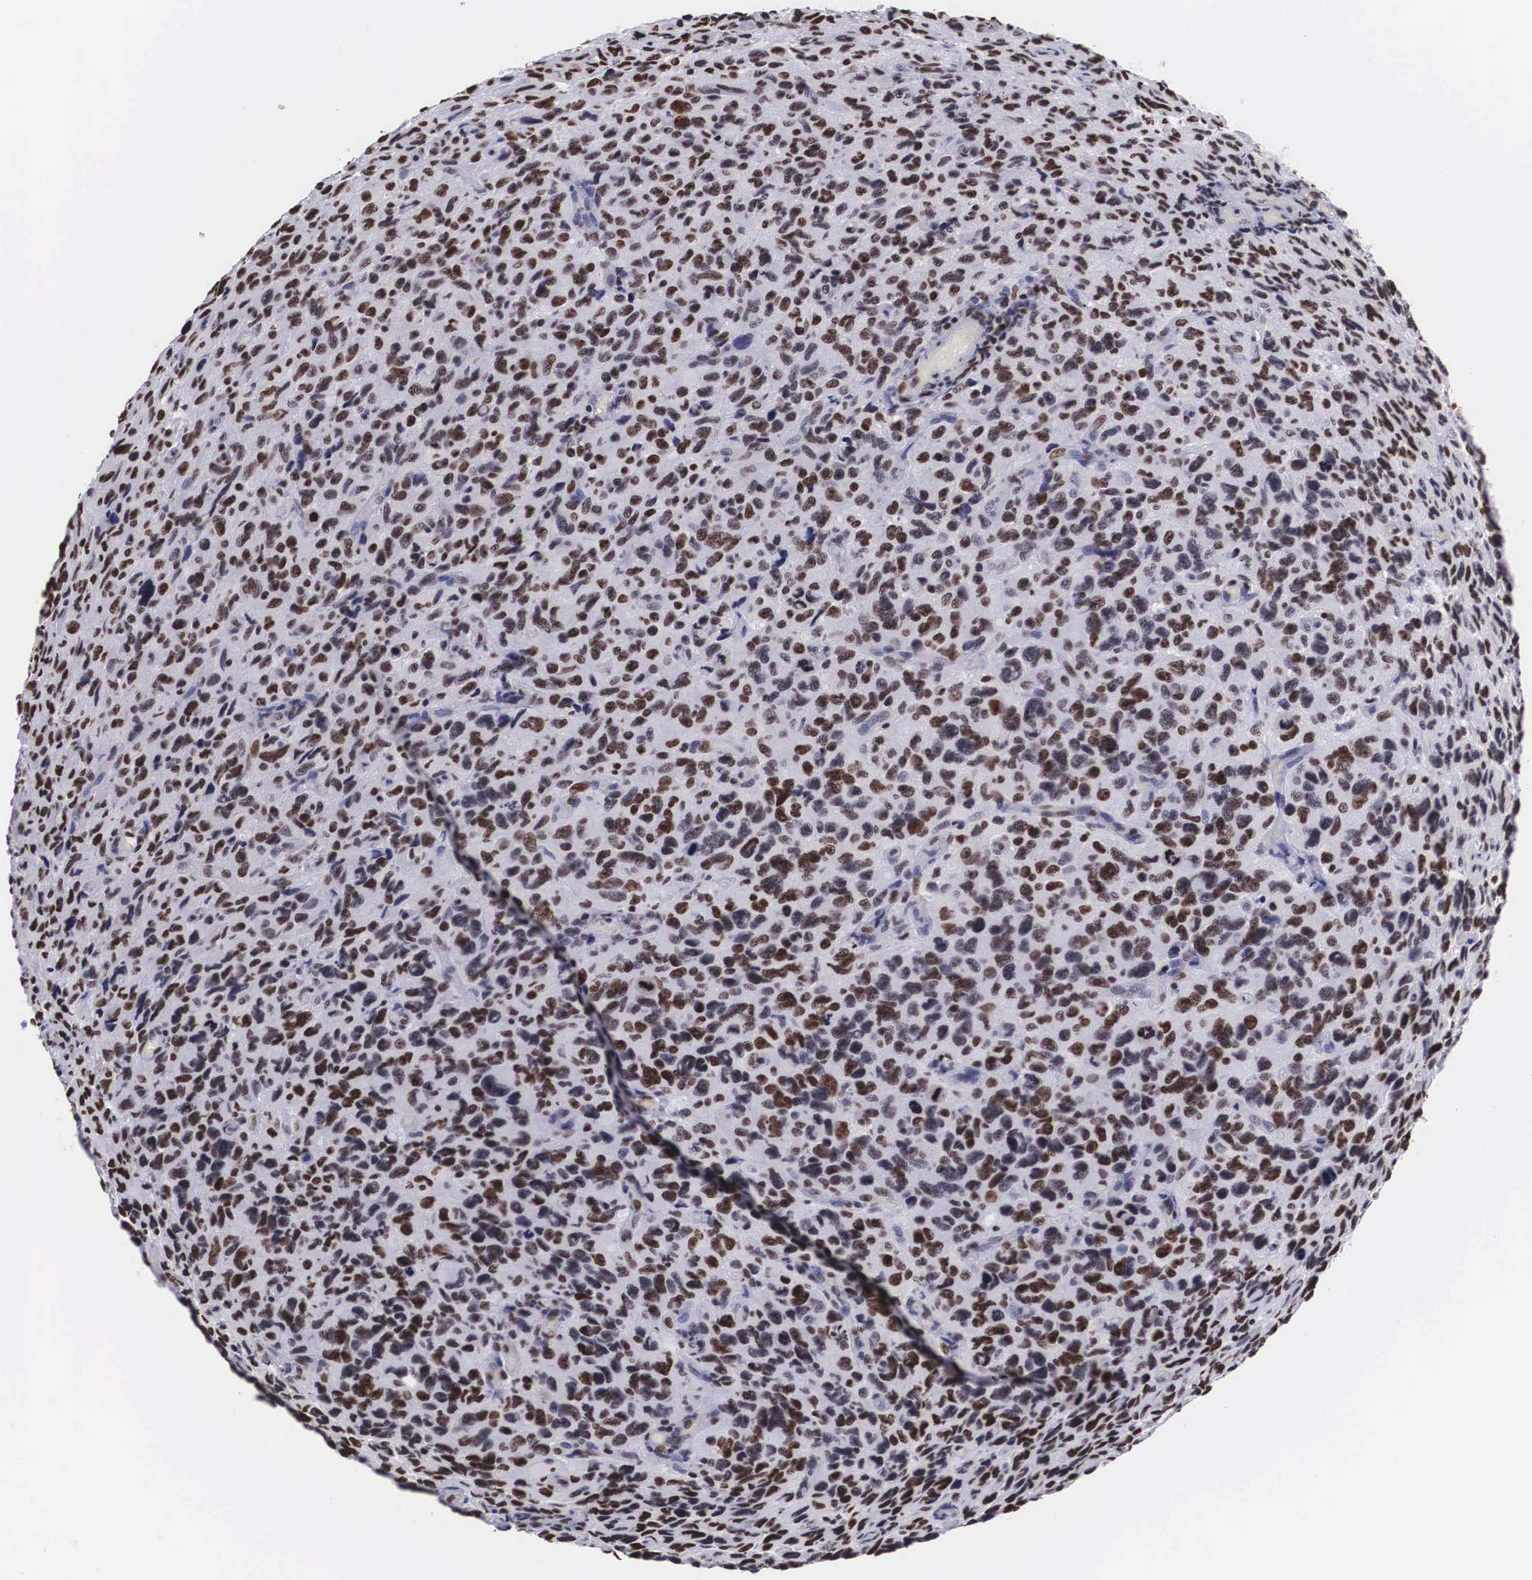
{"staining": {"intensity": "strong", "quantity": ">75%", "location": "nuclear"}, "tissue": "glioma", "cell_type": "Tumor cells", "image_type": "cancer", "snomed": [{"axis": "morphology", "description": "Glioma, malignant, High grade"}, {"axis": "topography", "description": "Brain"}], "caption": "IHC (DAB (3,3'-diaminobenzidine)) staining of glioma exhibits strong nuclear protein positivity in approximately >75% of tumor cells.", "gene": "MECP2", "patient": {"sex": "female", "age": 60}}